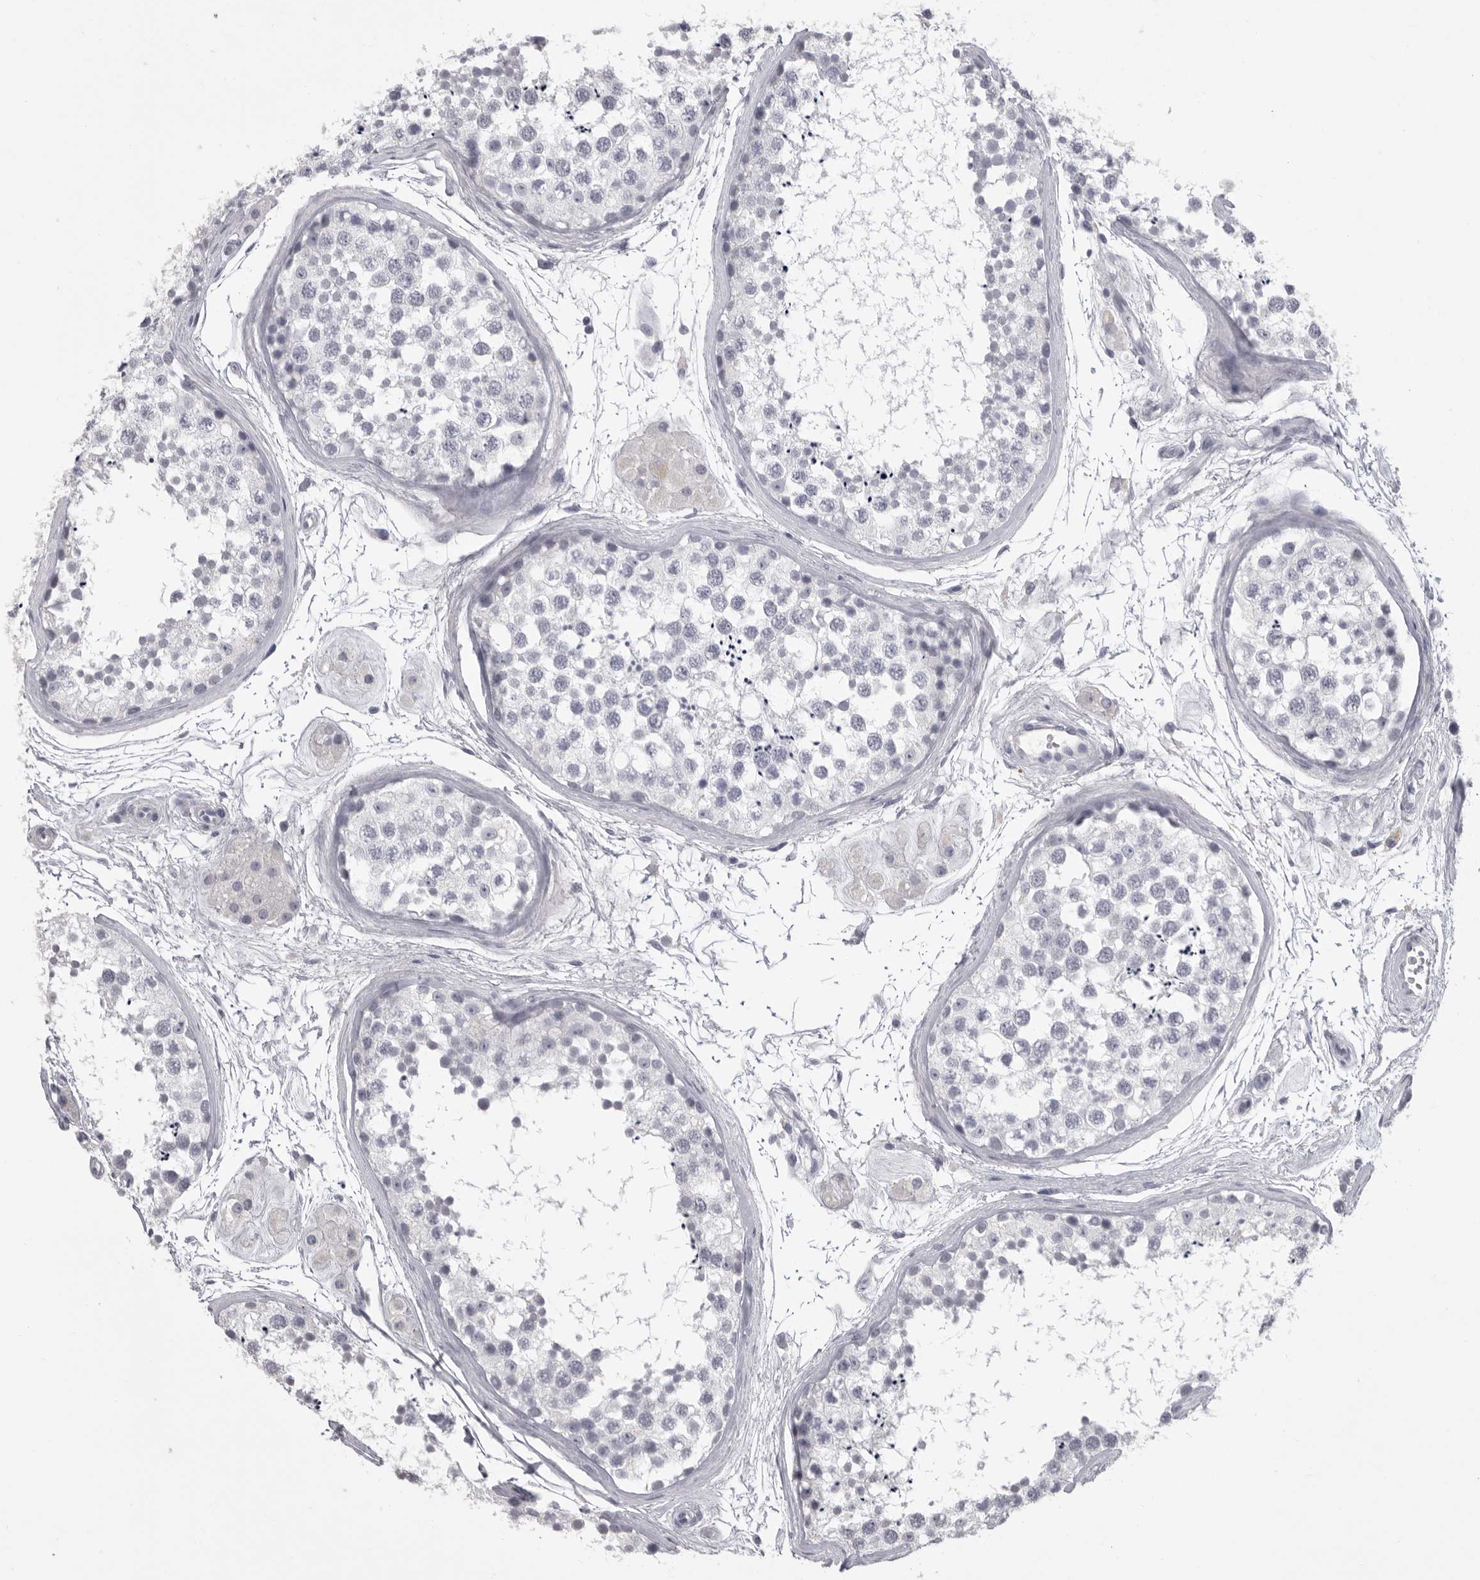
{"staining": {"intensity": "negative", "quantity": "none", "location": "none"}, "tissue": "testis", "cell_type": "Cells in seminiferous ducts", "image_type": "normal", "snomed": [{"axis": "morphology", "description": "Normal tissue, NOS"}, {"axis": "topography", "description": "Testis"}], "caption": "High magnification brightfield microscopy of unremarkable testis stained with DAB (brown) and counterstained with hematoxylin (blue): cells in seminiferous ducts show no significant staining. The staining was performed using DAB (3,3'-diaminobenzidine) to visualize the protein expression in brown, while the nuclei were stained in blue with hematoxylin (Magnification: 20x).", "gene": "GNLY", "patient": {"sex": "male", "age": 56}}